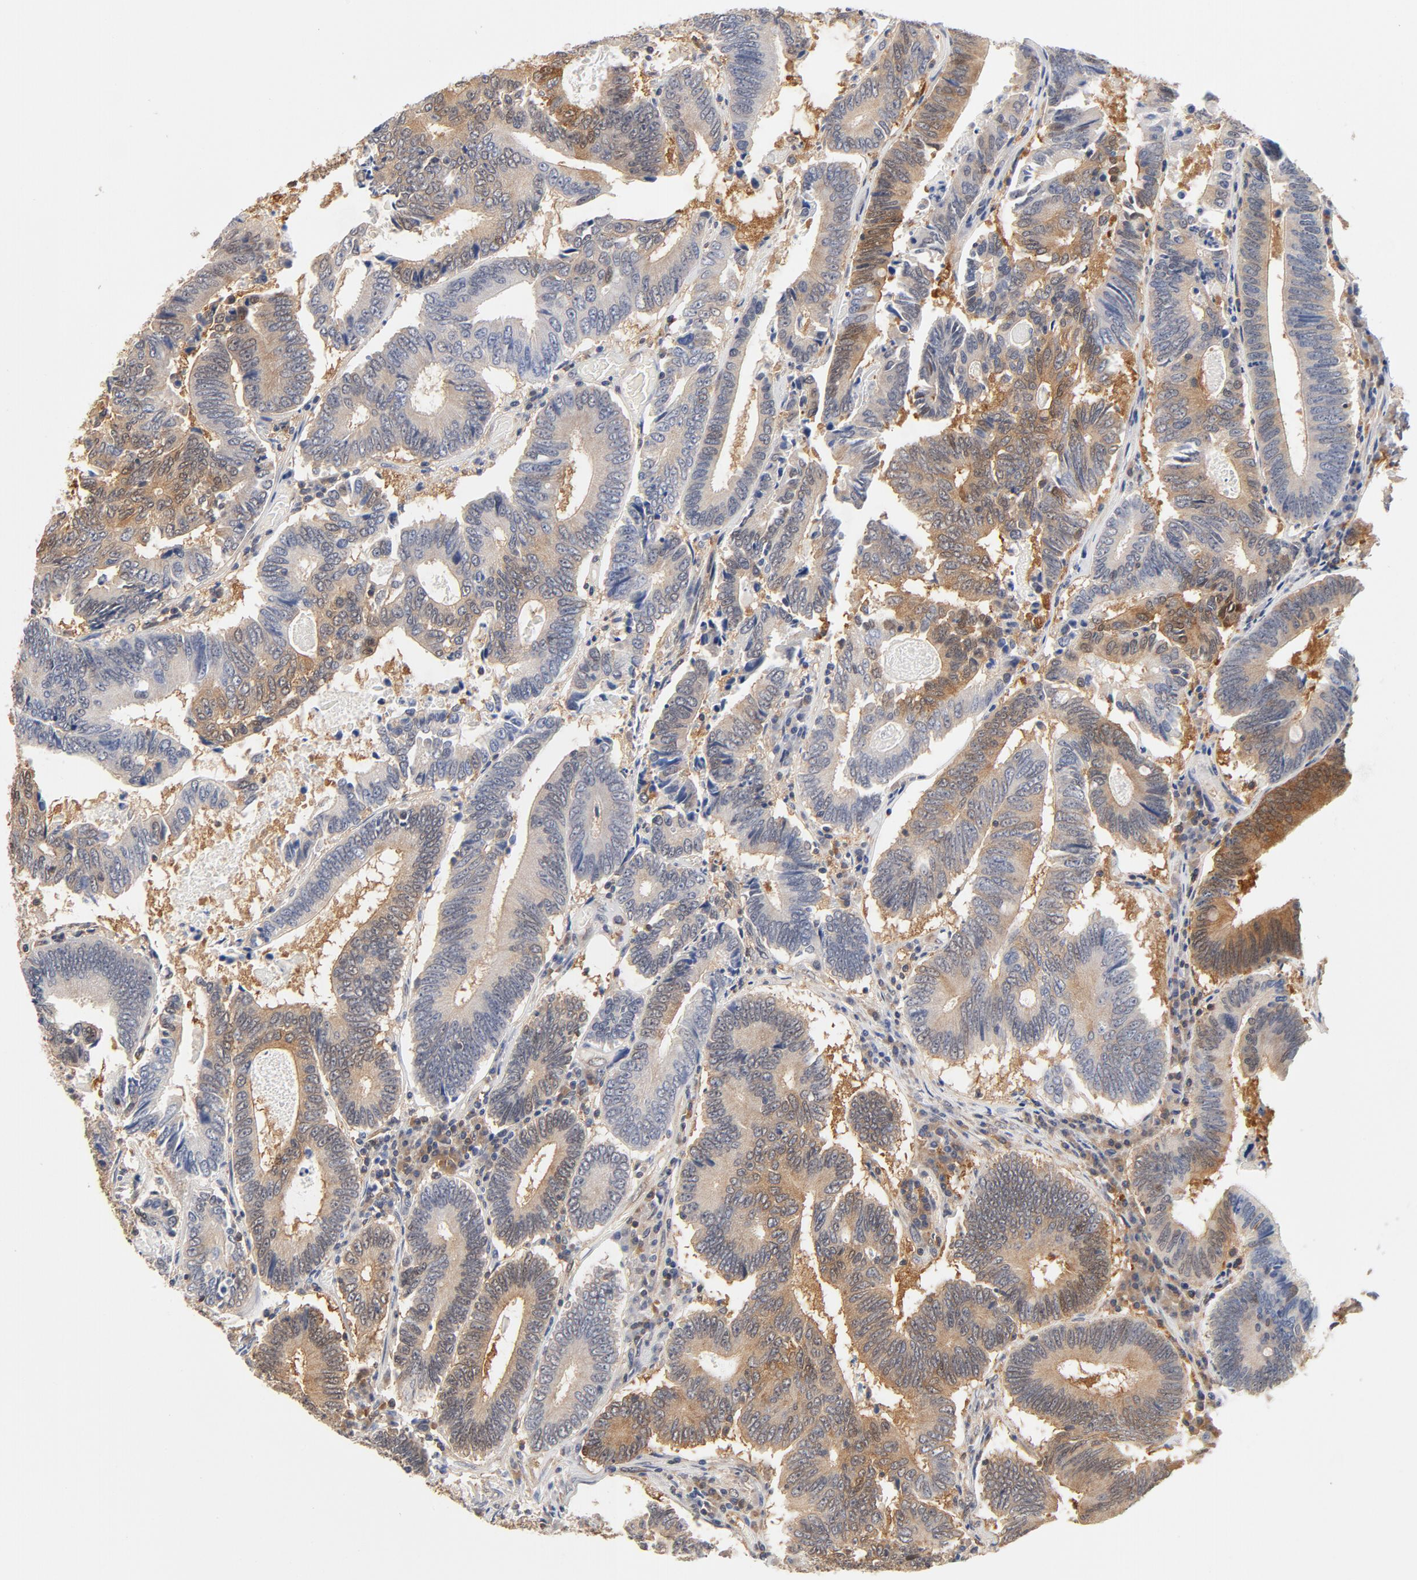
{"staining": {"intensity": "moderate", "quantity": "<25%", "location": "cytoplasmic/membranous"}, "tissue": "colorectal cancer", "cell_type": "Tumor cells", "image_type": "cancer", "snomed": [{"axis": "morphology", "description": "Adenocarcinoma, NOS"}, {"axis": "topography", "description": "Colon"}], "caption": "There is low levels of moderate cytoplasmic/membranous positivity in tumor cells of adenocarcinoma (colorectal), as demonstrated by immunohistochemical staining (brown color).", "gene": "ASMTL", "patient": {"sex": "female", "age": 78}}